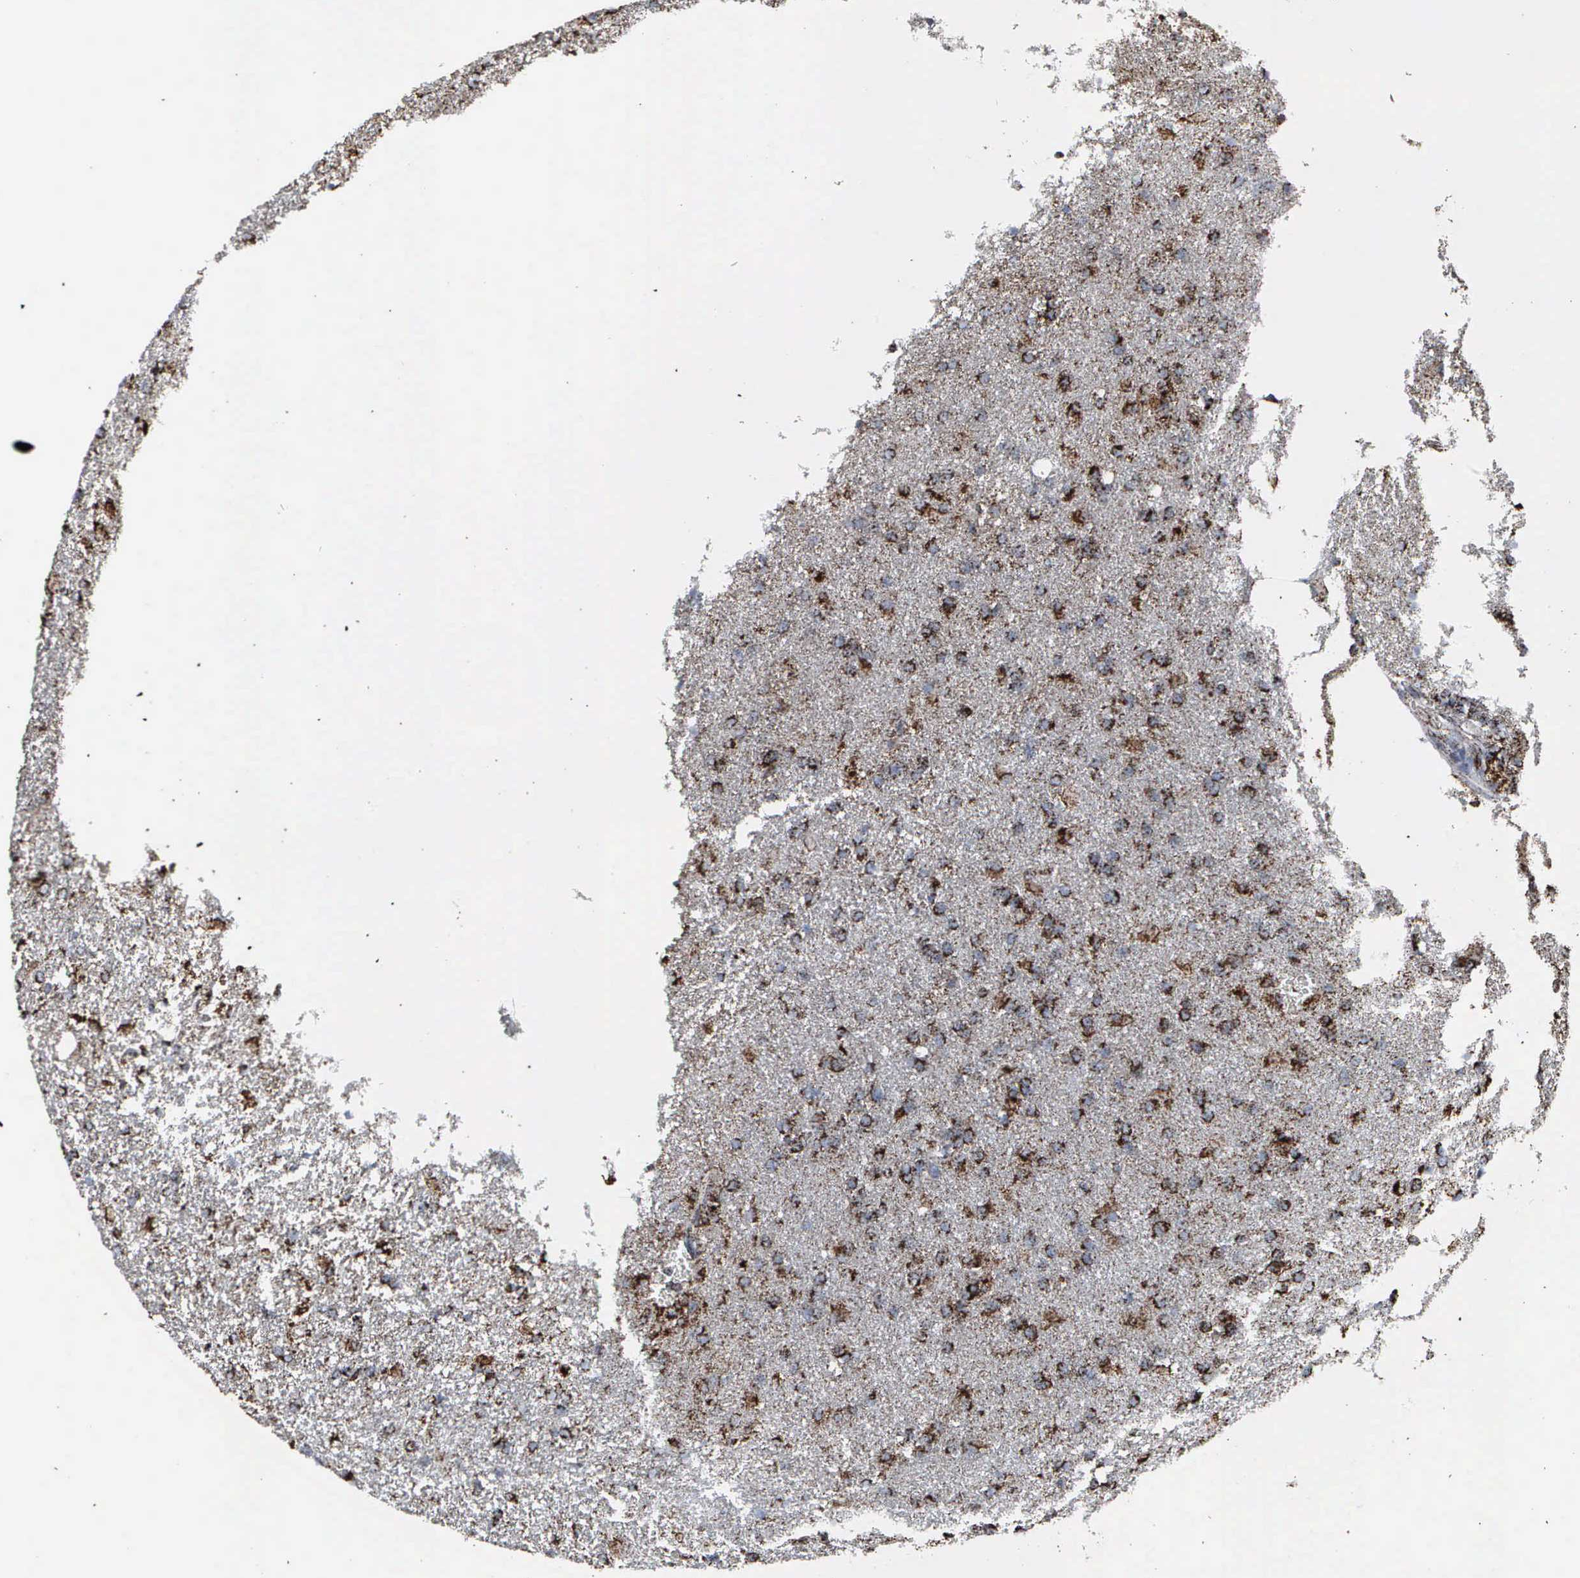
{"staining": {"intensity": "strong", "quantity": ">75%", "location": "cytoplasmic/membranous"}, "tissue": "glioma", "cell_type": "Tumor cells", "image_type": "cancer", "snomed": [{"axis": "morphology", "description": "Glioma, malignant, High grade"}, {"axis": "topography", "description": "Brain"}], "caption": "This histopathology image exhibits IHC staining of glioma, with high strong cytoplasmic/membranous expression in about >75% of tumor cells.", "gene": "HSPA9", "patient": {"sex": "male", "age": 68}}